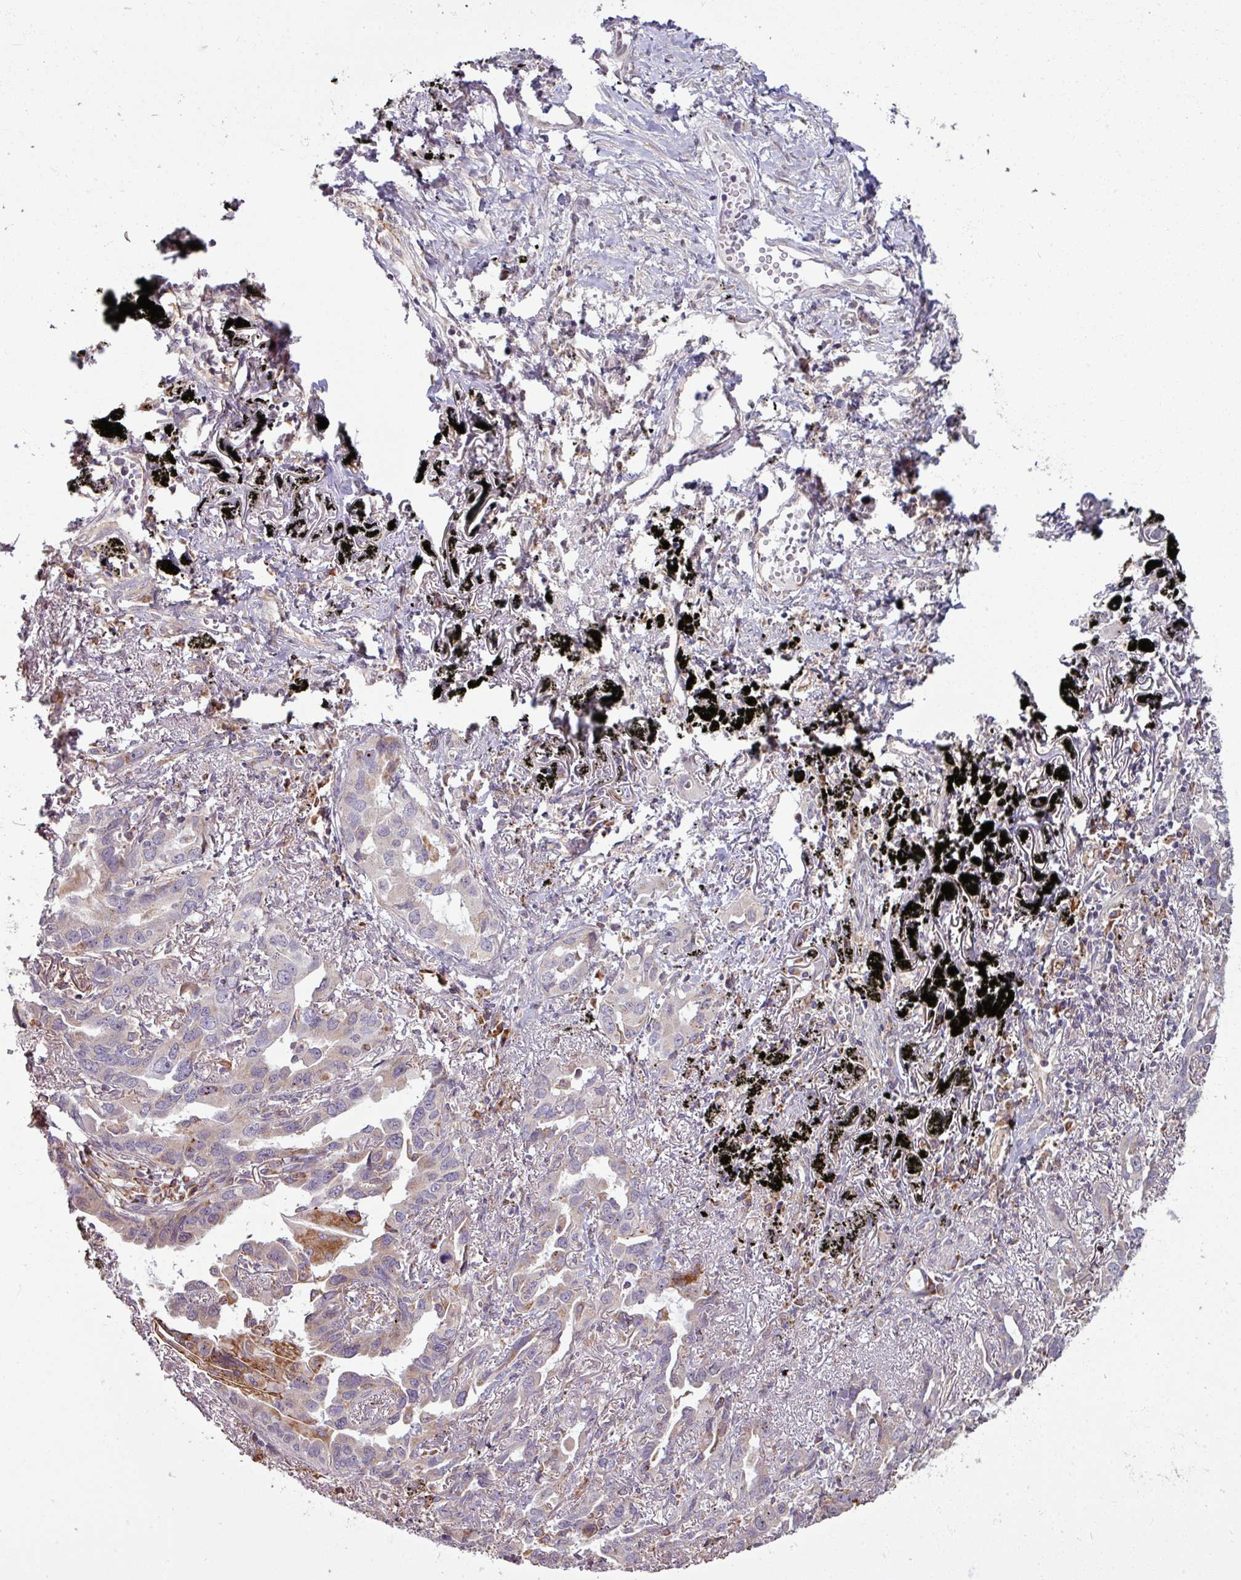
{"staining": {"intensity": "moderate", "quantity": "<25%", "location": "cytoplasmic/membranous"}, "tissue": "lung cancer", "cell_type": "Tumor cells", "image_type": "cancer", "snomed": [{"axis": "morphology", "description": "Adenocarcinoma, NOS"}, {"axis": "topography", "description": "Lung"}], "caption": "Moderate cytoplasmic/membranous protein positivity is present in about <25% of tumor cells in lung cancer (adenocarcinoma). (IHC, brightfield microscopy, high magnification).", "gene": "MAGT1", "patient": {"sex": "male", "age": 67}}